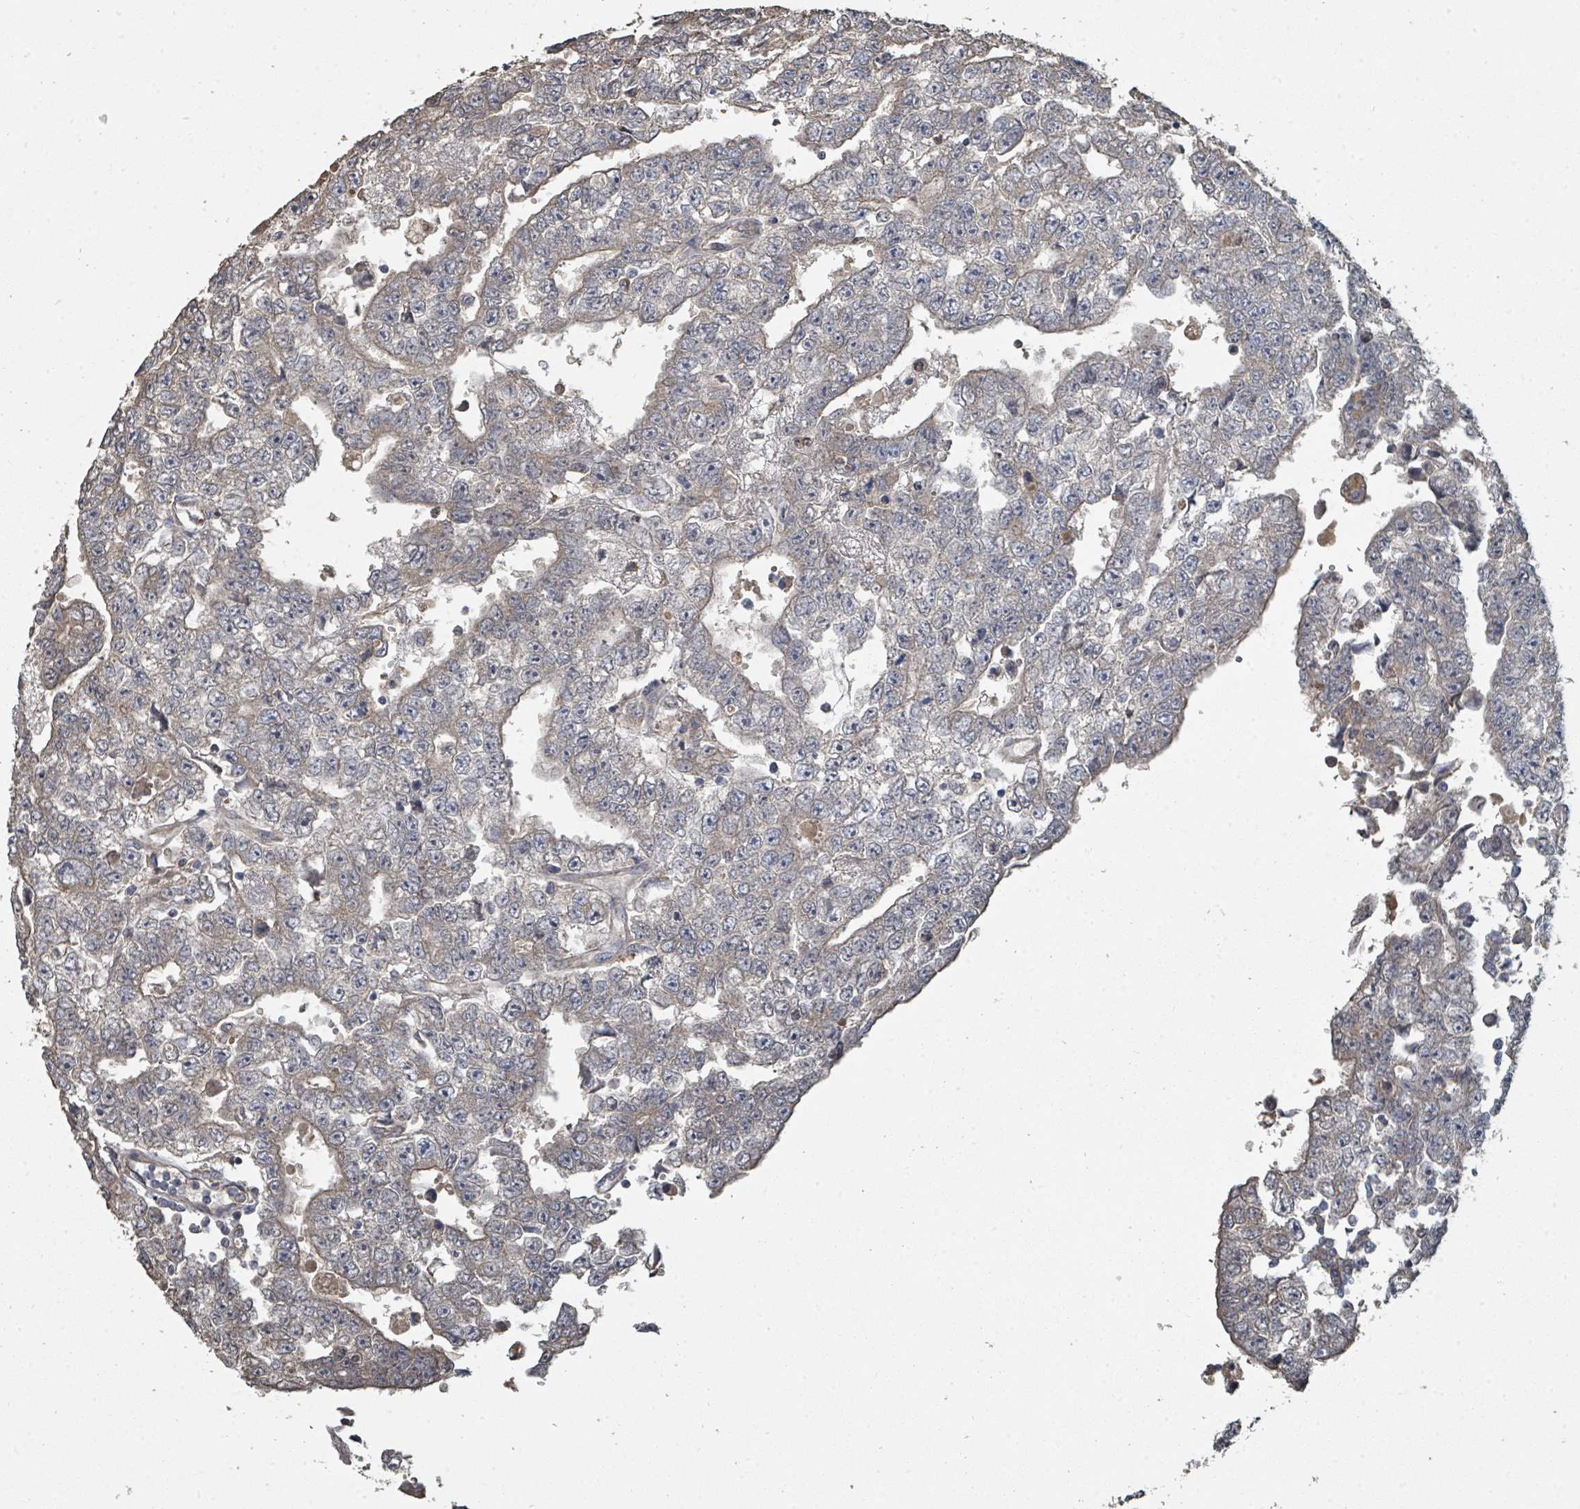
{"staining": {"intensity": "negative", "quantity": "none", "location": "none"}, "tissue": "testis cancer", "cell_type": "Tumor cells", "image_type": "cancer", "snomed": [{"axis": "morphology", "description": "Carcinoma, Embryonal, NOS"}, {"axis": "topography", "description": "Testis"}], "caption": "A micrograph of embryonal carcinoma (testis) stained for a protein shows no brown staining in tumor cells.", "gene": "WDFY1", "patient": {"sex": "male", "age": 25}}